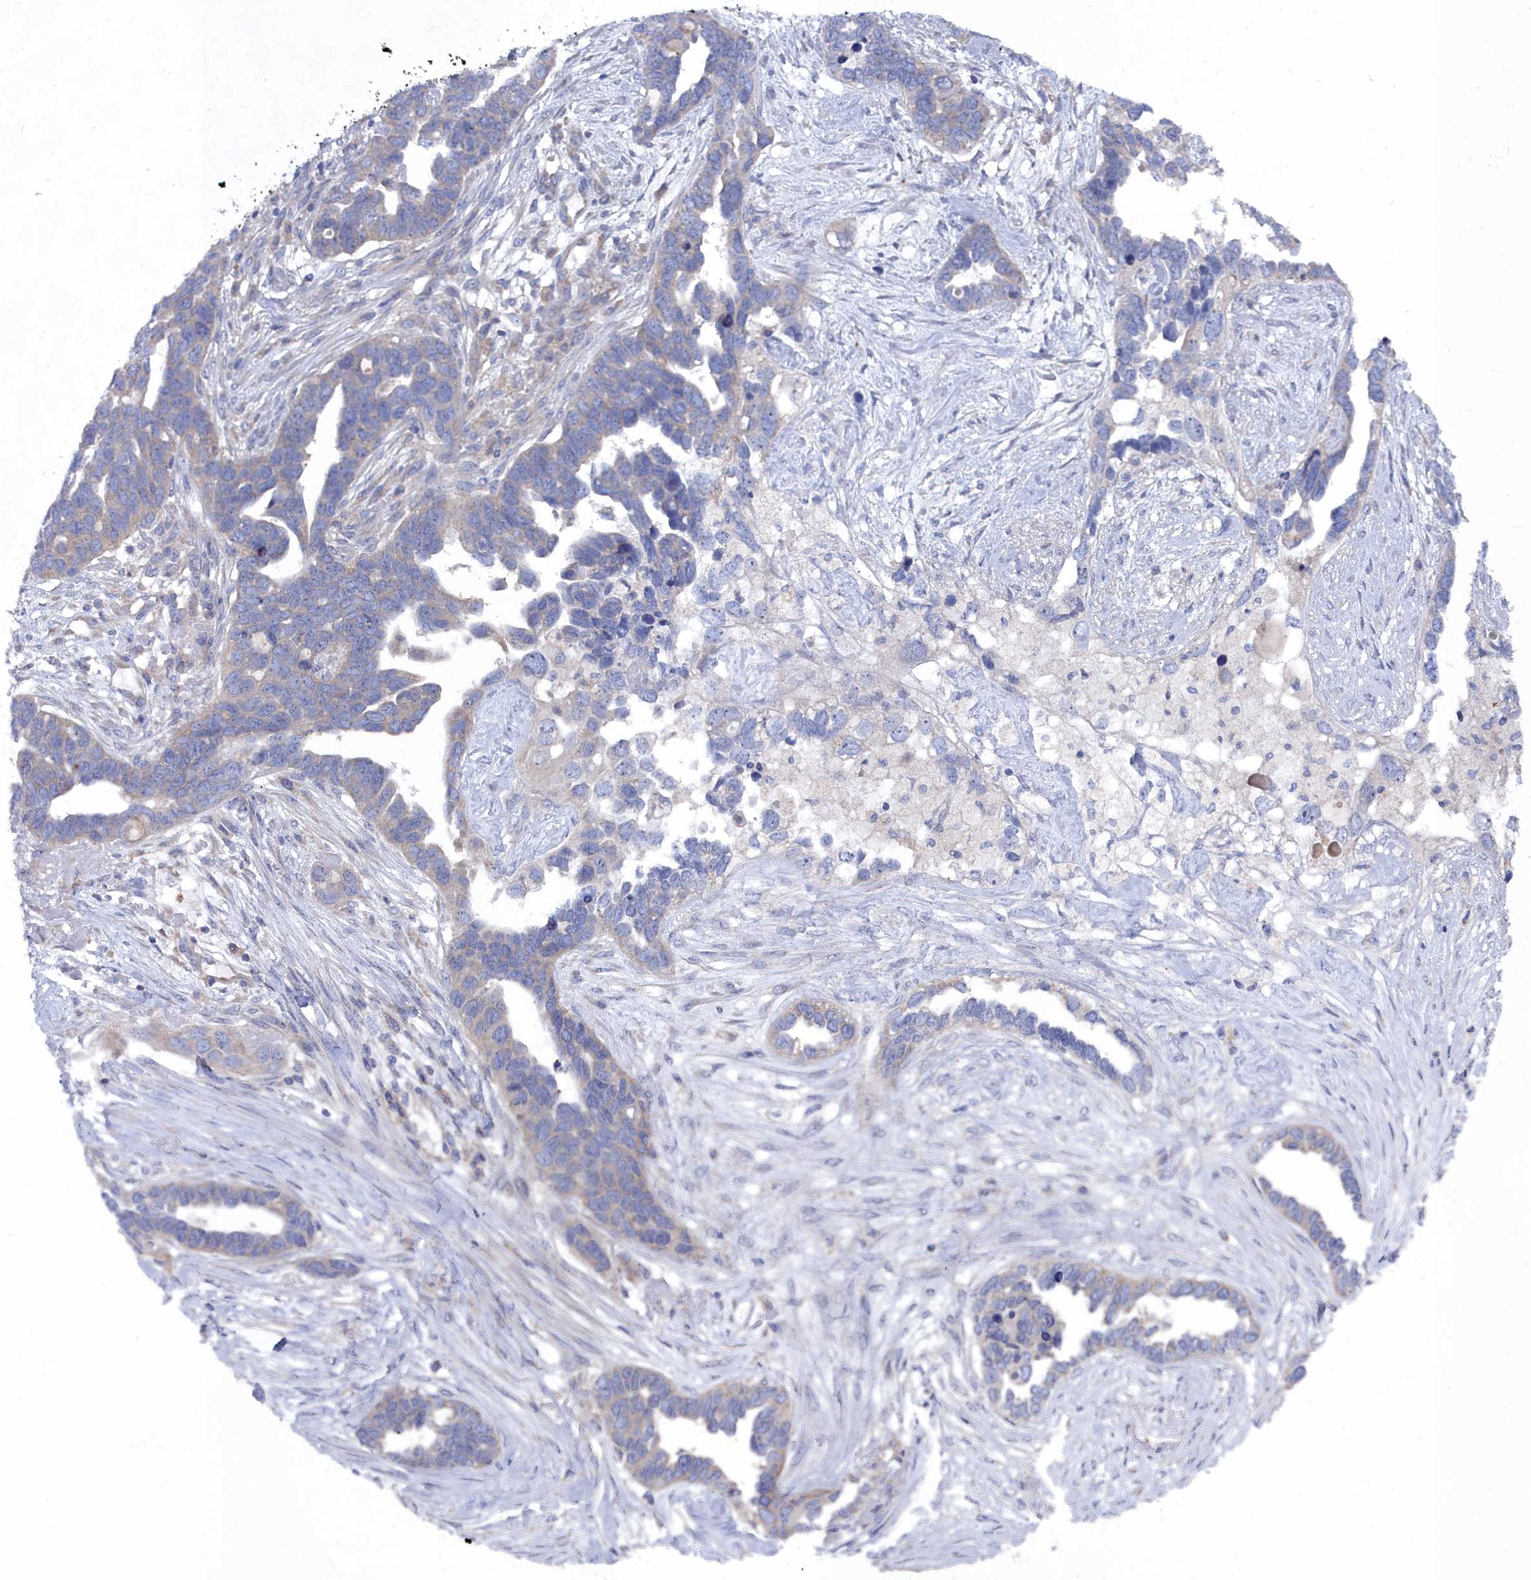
{"staining": {"intensity": "negative", "quantity": "none", "location": "none"}, "tissue": "ovarian cancer", "cell_type": "Tumor cells", "image_type": "cancer", "snomed": [{"axis": "morphology", "description": "Cystadenocarcinoma, serous, NOS"}, {"axis": "topography", "description": "Ovary"}], "caption": "The IHC photomicrograph has no significant staining in tumor cells of ovarian cancer (serous cystadenocarcinoma) tissue. (Immunohistochemistry (ihc), brightfield microscopy, high magnification).", "gene": "CCDC149", "patient": {"sex": "female", "age": 54}}